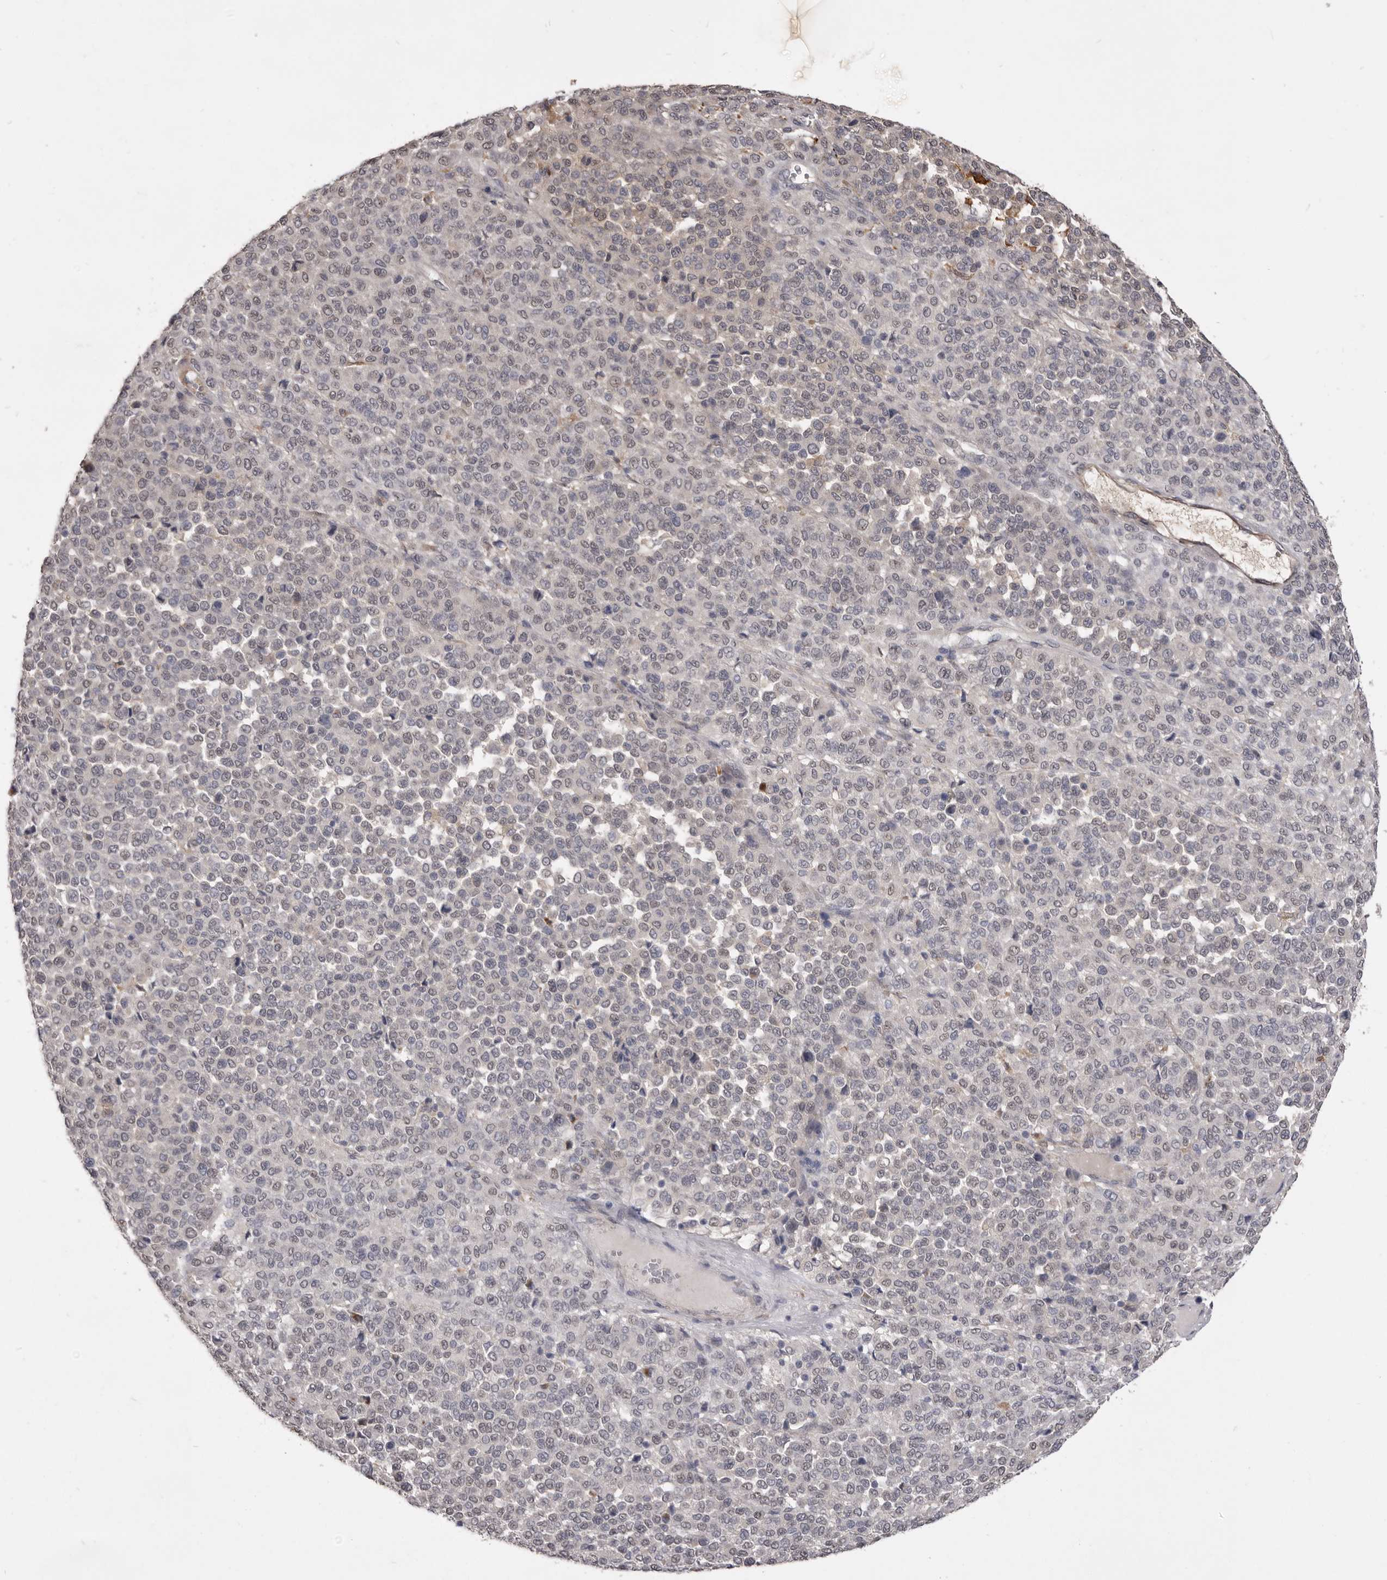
{"staining": {"intensity": "negative", "quantity": "none", "location": "none"}, "tissue": "melanoma", "cell_type": "Tumor cells", "image_type": "cancer", "snomed": [{"axis": "morphology", "description": "Malignant melanoma, Metastatic site"}, {"axis": "topography", "description": "Pancreas"}], "caption": "Immunohistochemistry of human melanoma reveals no staining in tumor cells.", "gene": "VPS45", "patient": {"sex": "female", "age": 30}}